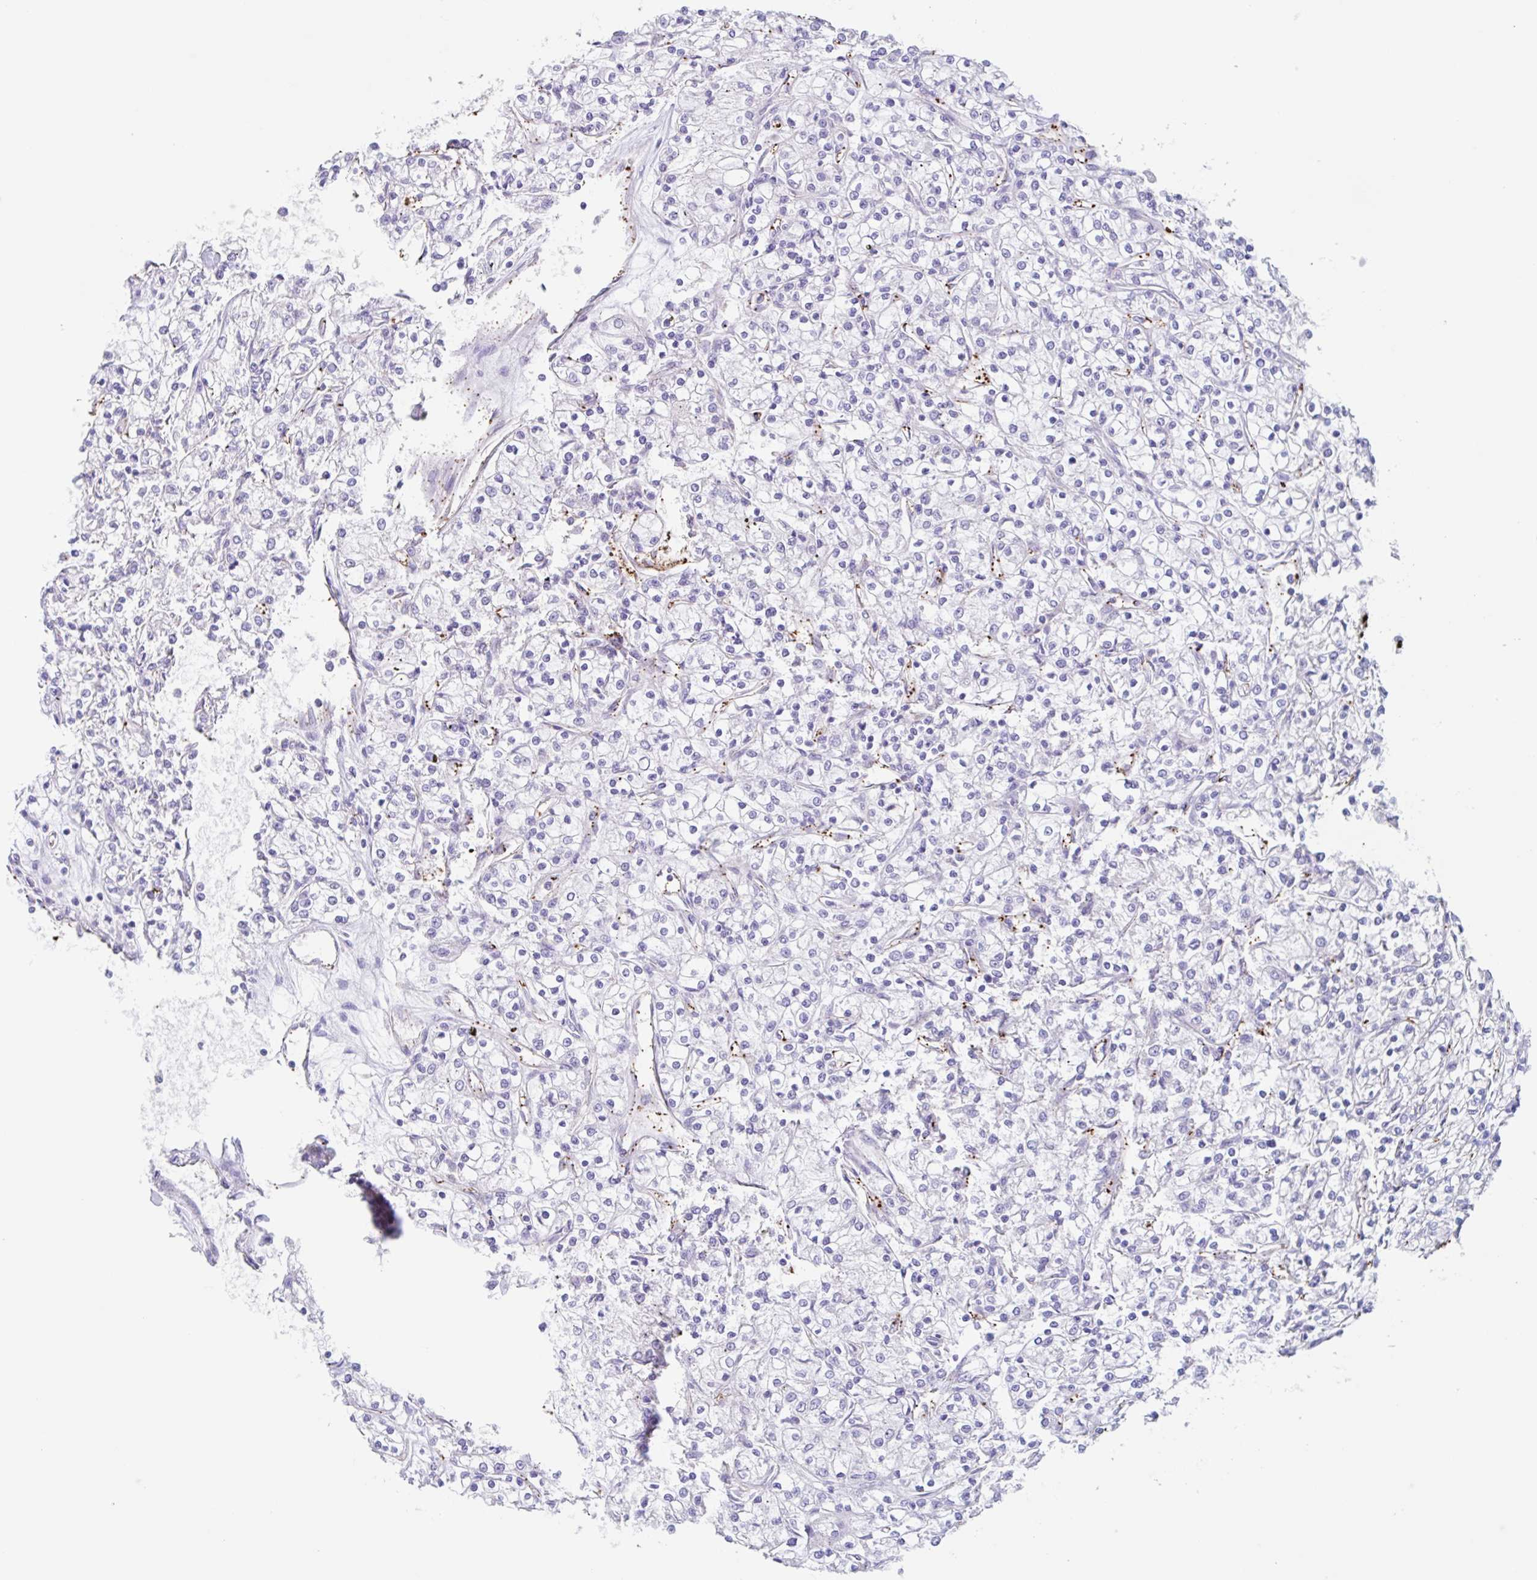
{"staining": {"intensity": "negative", "quantity": "none", "location": "none"}, "tissue": "renal cancer", "cell_type": "Tumor cells", "image_type": "cancer", "snomed": [{"axis": "morphology", "description": "Adenocarcinoma, NOS"}, {"axis": "topography", "description": "Kidney"}], "caption": "High power microscopy image of an immunohistochemistry micrograph of renal cancer (adenocarcinoma), revealing no significant expression in tumor cells.", "gene": "EHD4", "patient": {"sex": "female", "age": 59}}